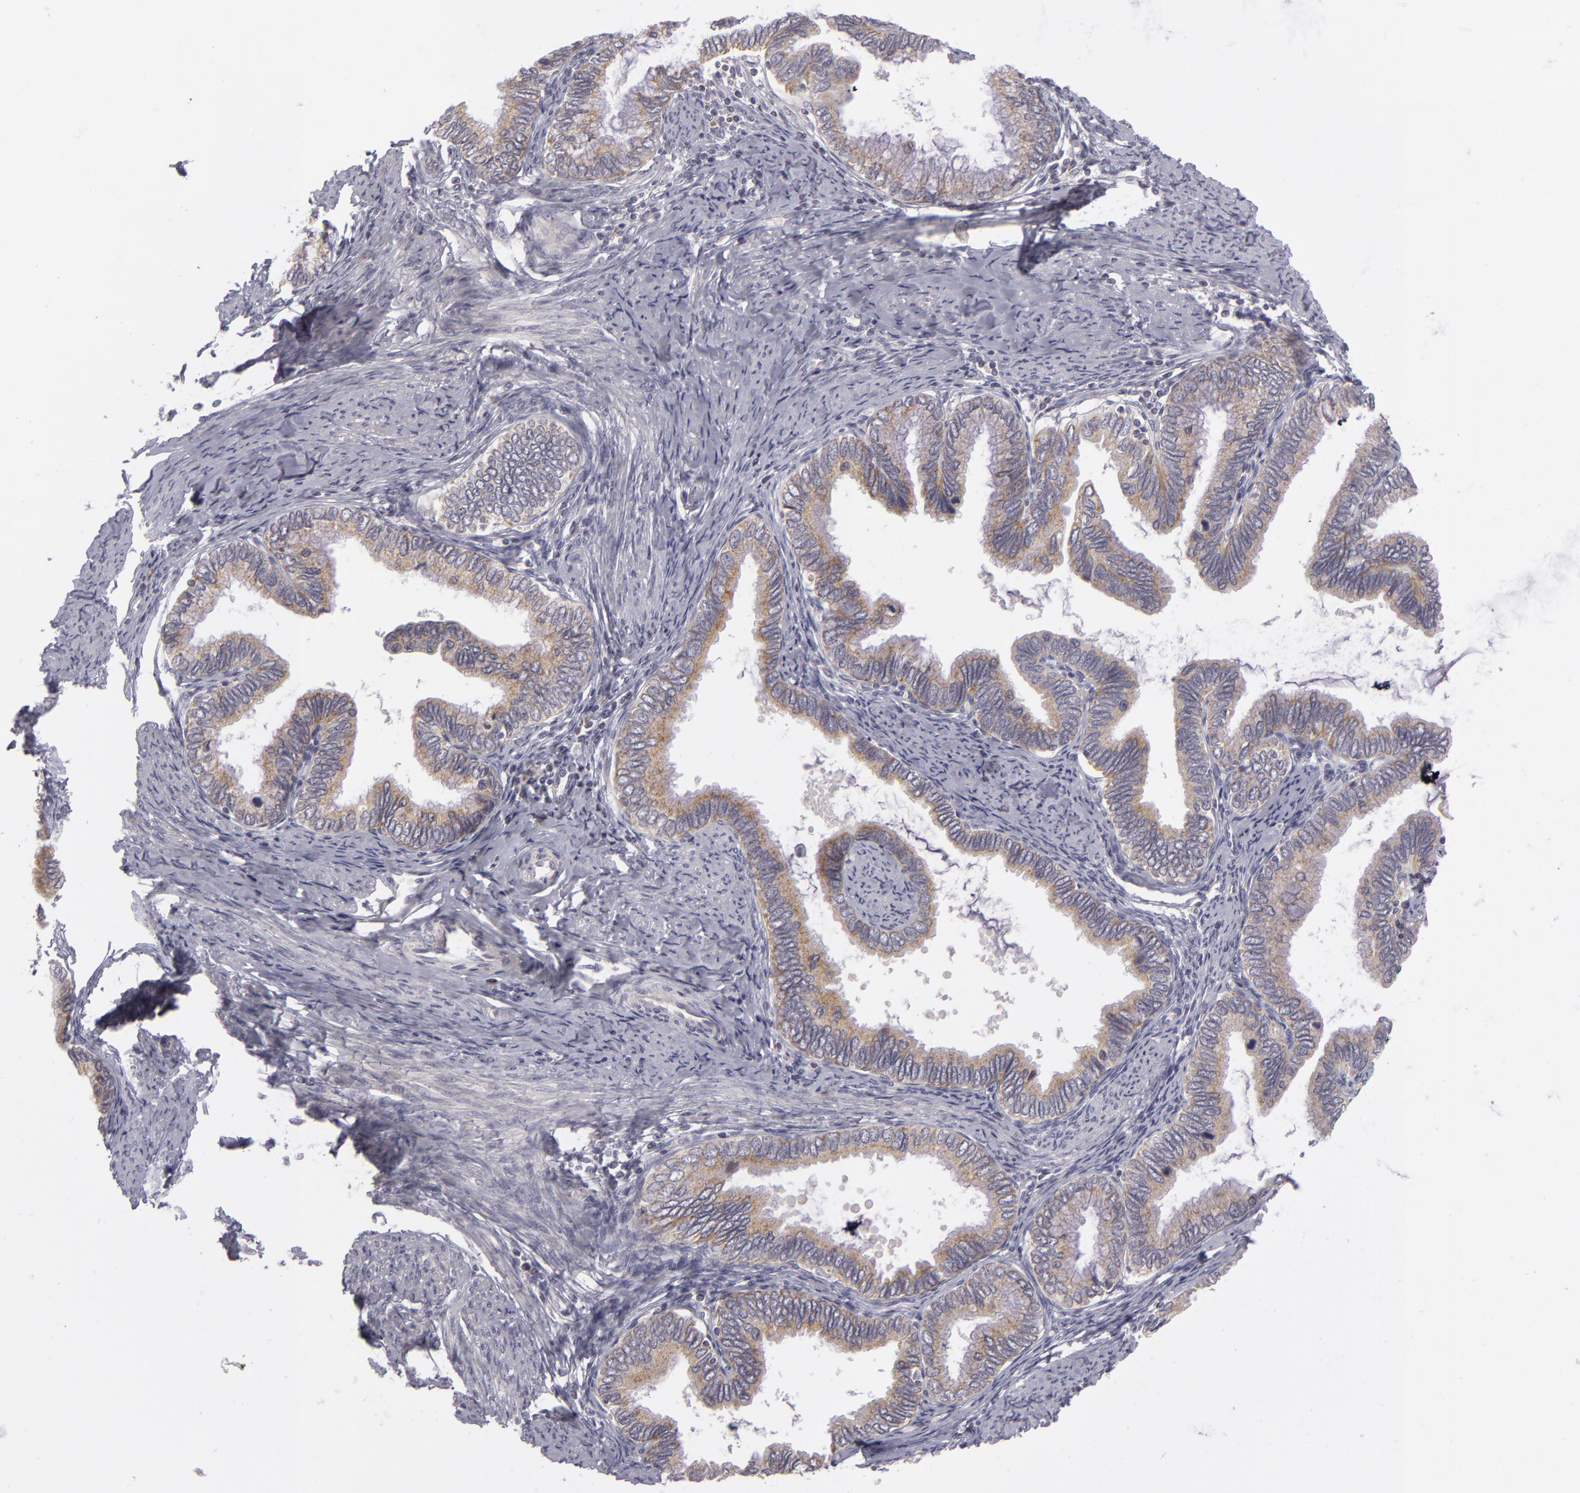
{"staining": {"intensity": "weak", "quantity": ">75%", "location": "cytoplasmic/membranous"}, "tissue": "cervical cancer", "cell_type": "Tumor cells", "image_type": "cancer", "snomed": [{"axis": "morphology", "description": "Adenocarcinoma, NOS"}, {"axis": "topography", "description": "Cervix"}], "caption": "Brown immunohistochemical staining in human adenocarcinoma (cervical) displays weak cytoplasmic/membranous expression in approximately >75% of tumor cells. Using DAB (brown) and hematoxylin (blue) stains, captured at high magnification using brightfield microscopy.", "gene": "ATP2B3", "patient": {"sex": "female", "age": 49}}